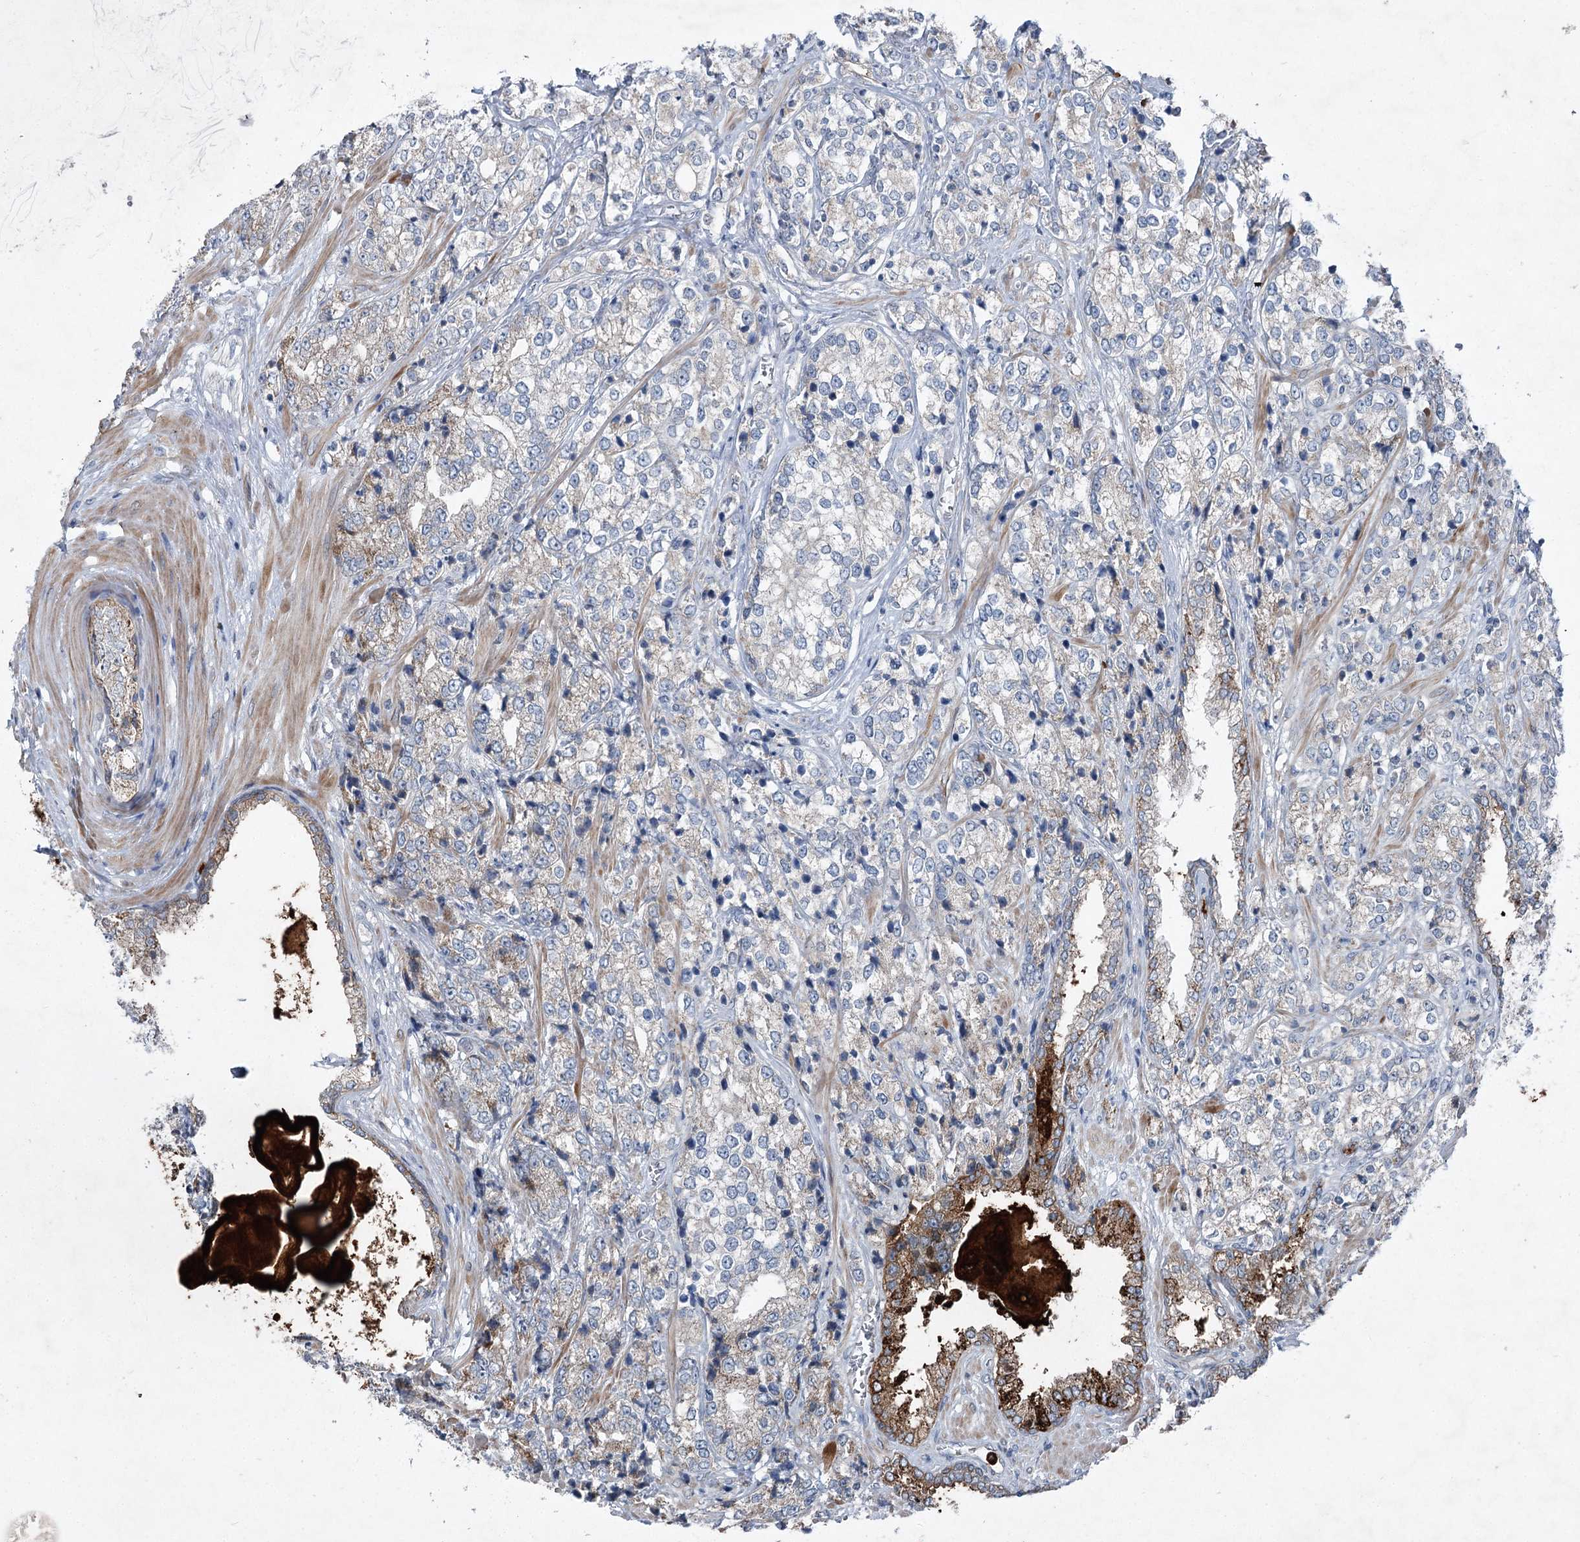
{"staining": {"intensity": "weak", "quantity": "<25%", "location": "cytoplasmic/membranous"}, "tissue": "prostate cancer", "cell_type": "Tumor cells", "image_type": "cancer", "snomed": [{"axis": "morphology", "description": "Adenocarcinoma, High grade"}, {"axis": "topography", "description": "Prostate"}], "caption": "A histopathology image of adenocarcinoma (high-grade) (prostate) stained for a protein displays no brown staining in tumor cells.", "gene": "PLA2G12A", "patient": {"sex": "male", "age": 69}}